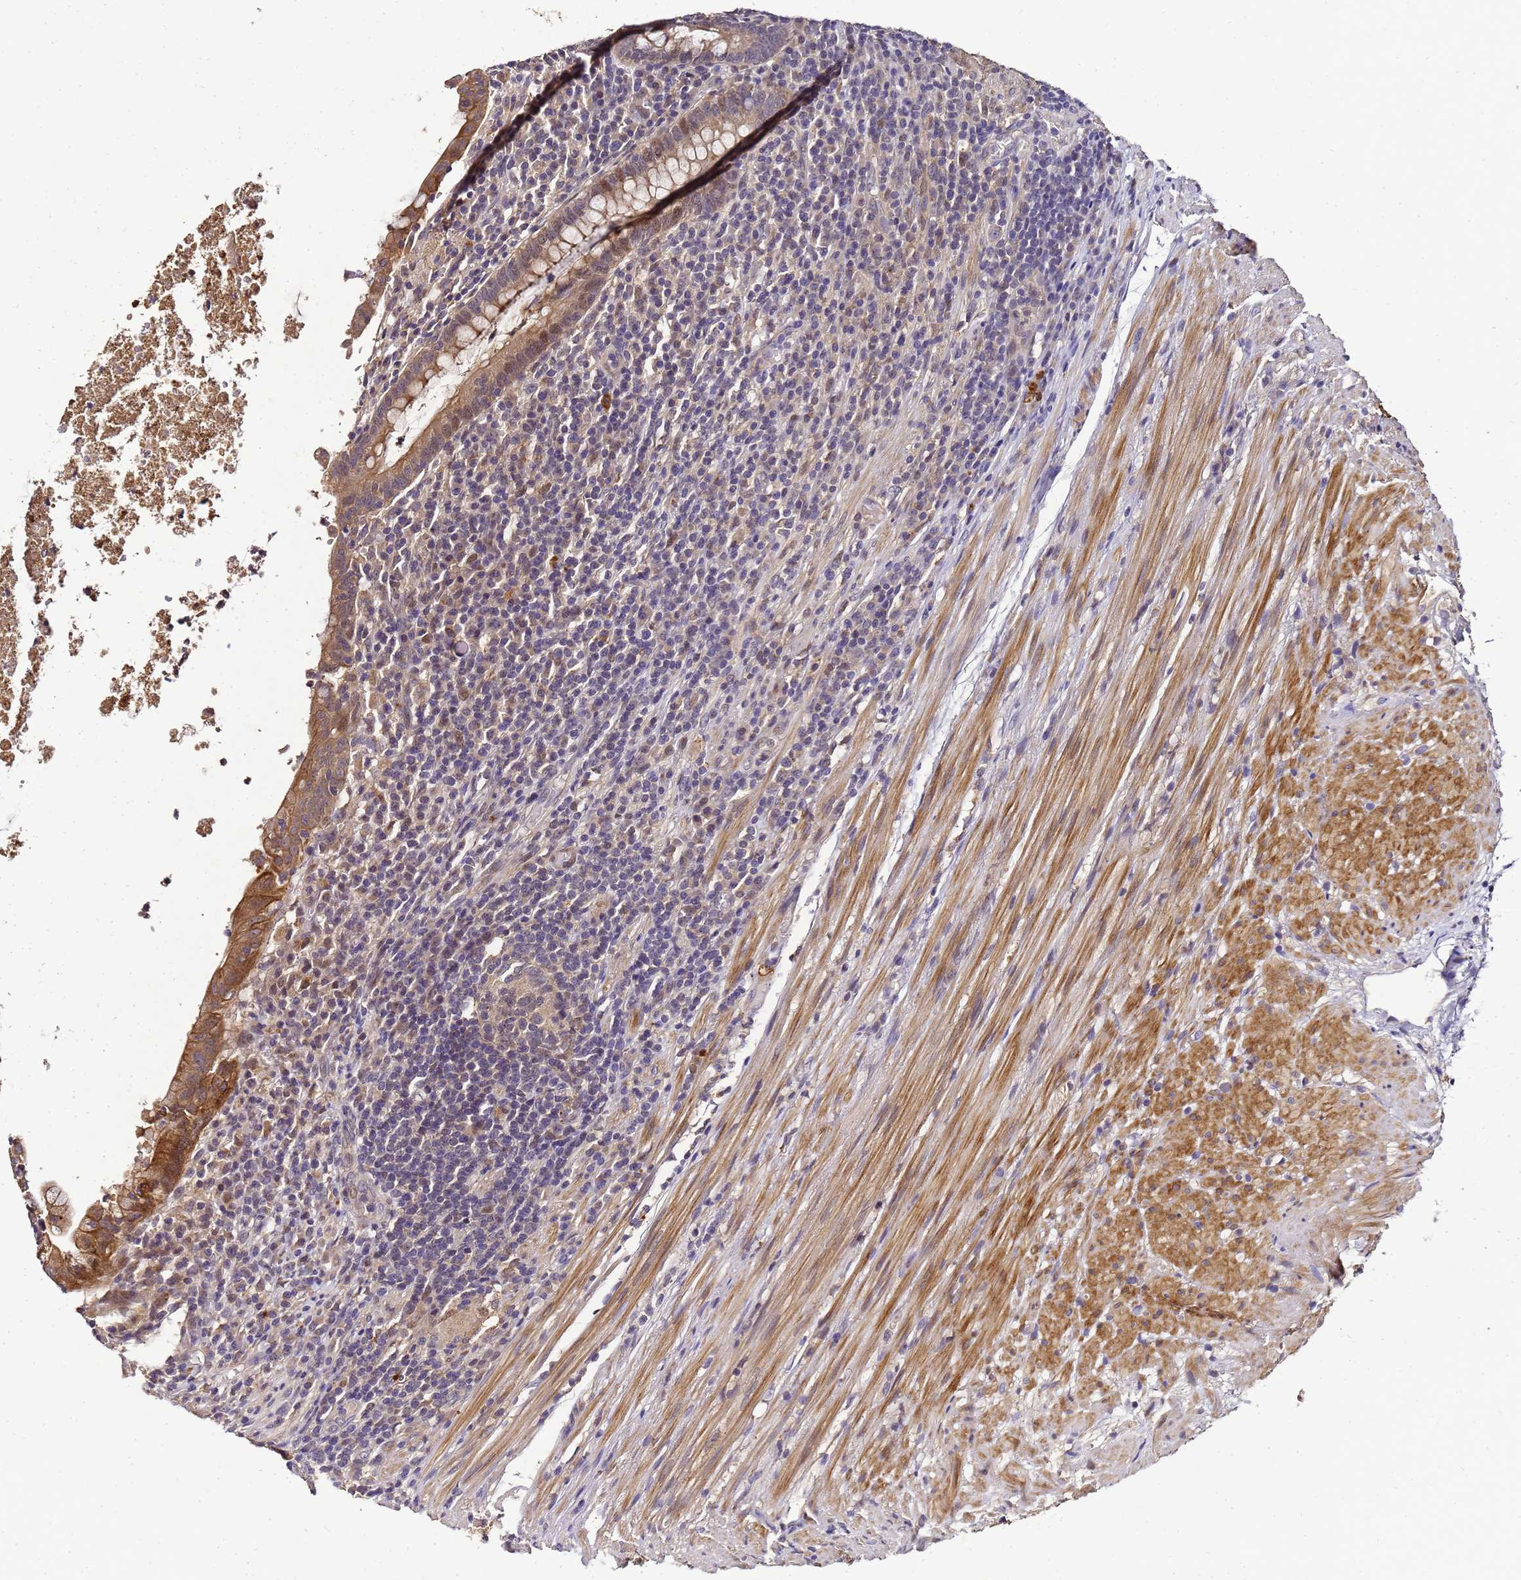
{"staining": {"intensity": "moderate", "quantity": "25%-75%", "location": "cytoplasmic/membranous,nuclear"}, "tissue": "appendix", "cell_type": "Glandular cells", "image_type": "normal", "snomed": [{"axis": "morphology", "description": "Normal tissue, NOS"}, {"axis": "topography", "description": "Appendix"}], "caption": "Moderate cytoplasmic/membranous,nuclear staining is appreciated in about 25%-75% of glandular cells in unremarkable appendix.", "gene": "LGI4", "patient": {"sex": "male", "age": 83}}